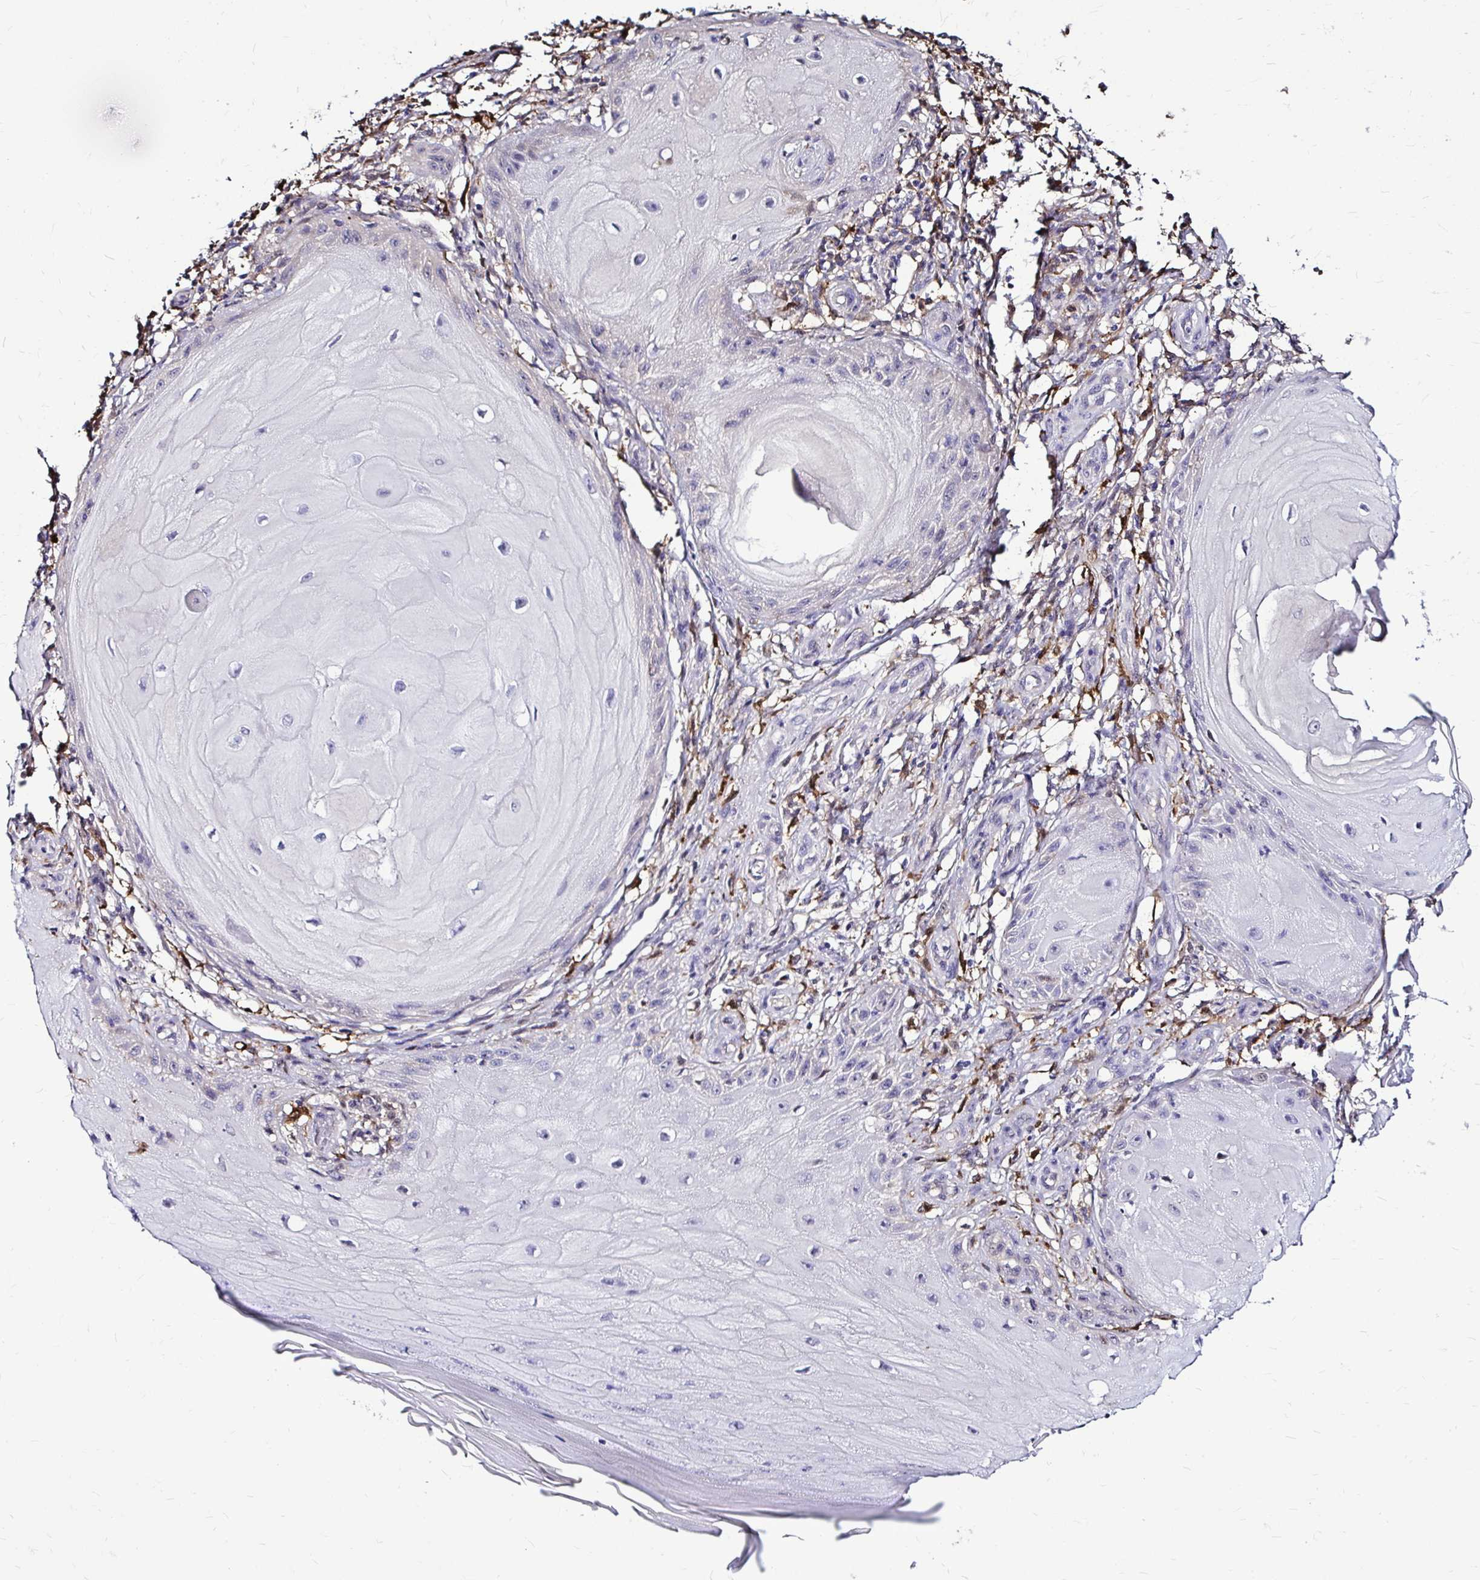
{"staining": {"intensity": "negative", "quantity": "none", "location": "none"}, "tissue": "skin cancer", "cell_type": "Tumor cells", "image_type": "cancer", "snomed": [{"axis": "morphology", "description": "Squamous cell carcinoma, NOS"}, {"axis": "topography", "description": "Skin"}], "caption": "Immunohistochemistry of squamous cell carcinoma (skin) shows no positivity in tumor cells. (DAB IHC, high magnification).", "gene": "IDH1", "patient": {"sex": "female", "age": 77}}